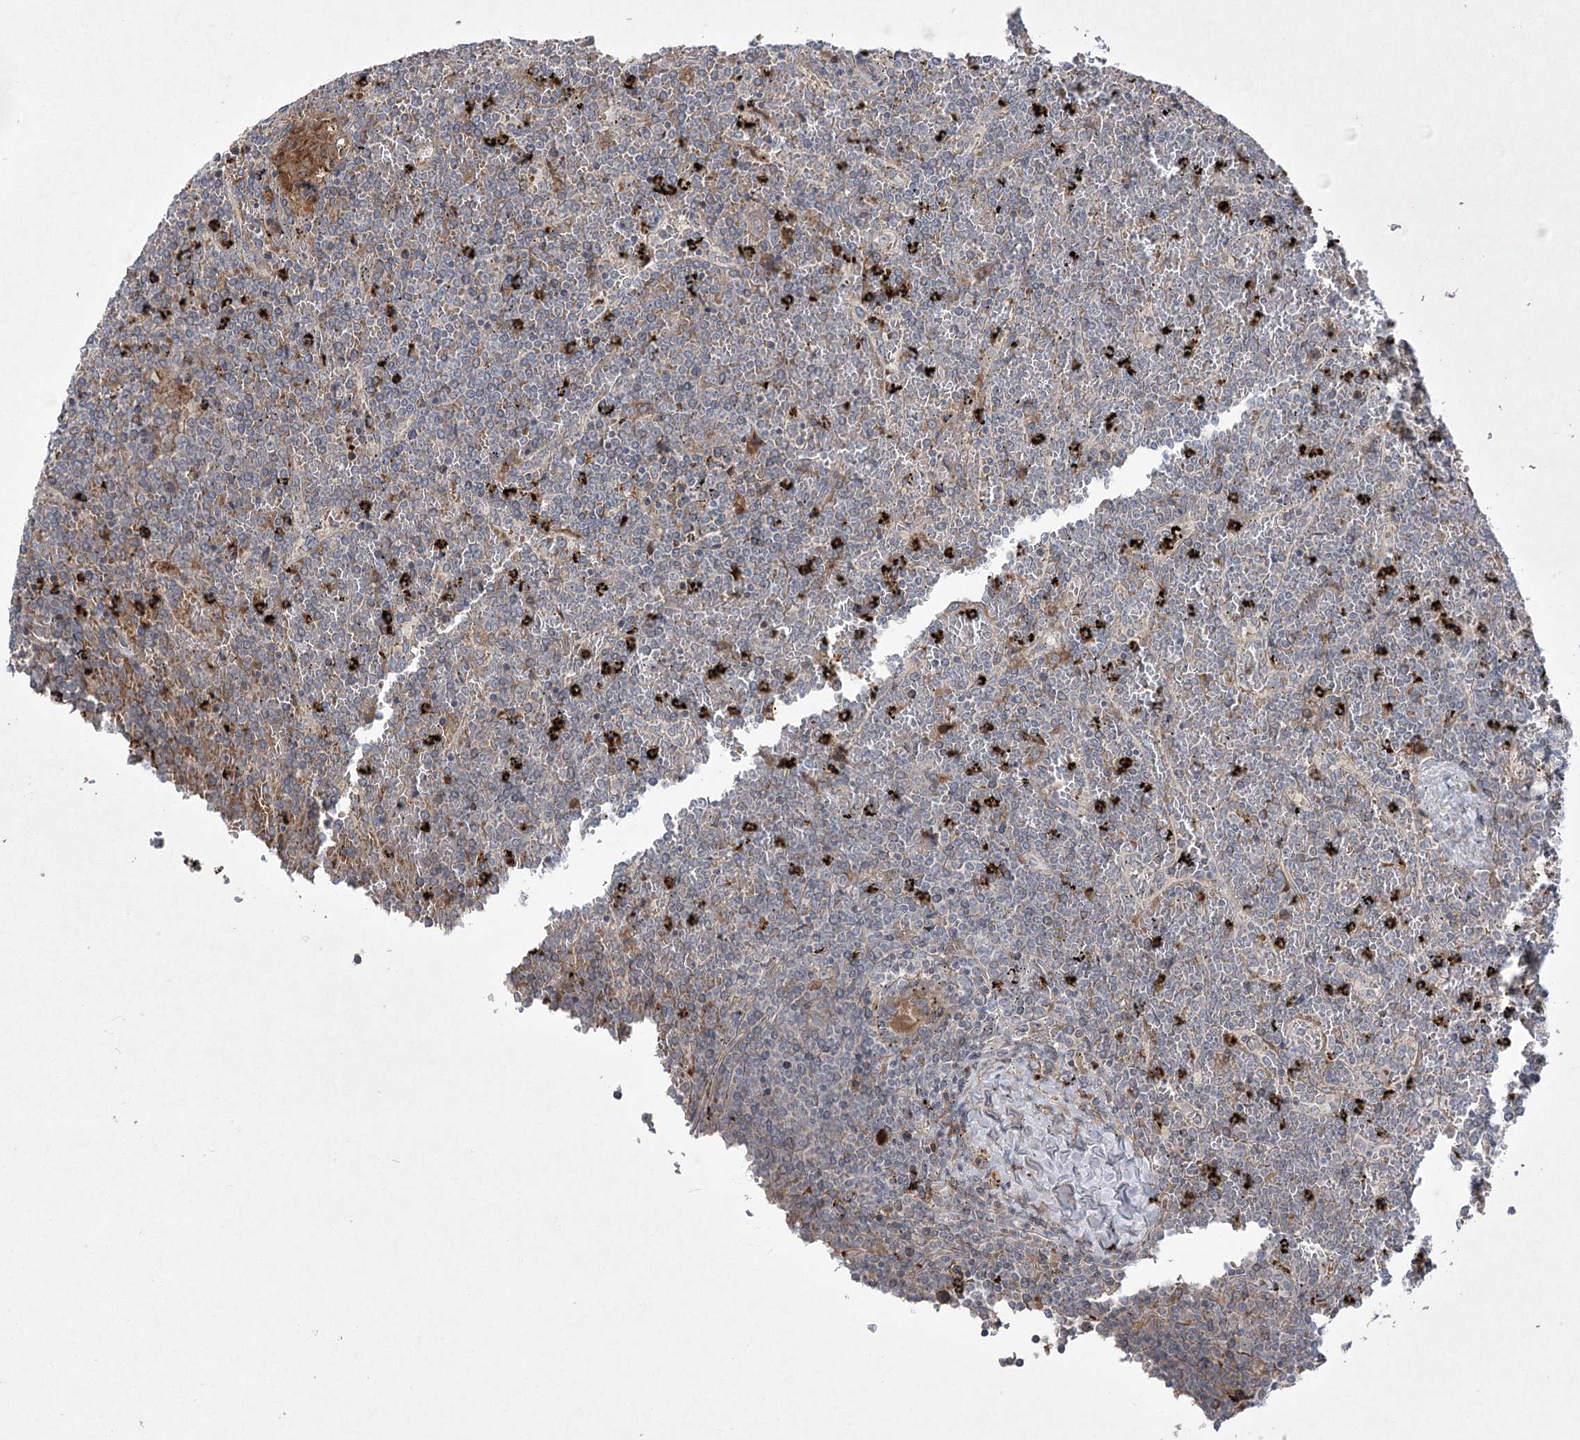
{"staining": {"intensity": "negative", "quantity": "none", "location": "none"}, "tissue": "lymphoma", "cell_type": "Tumor cells", "image_type": "cancer", "snomed": [{"axis": "morphology", "description": "Malignant lymphoma, non-Hodgkin's type, Low grade"}, {"axis": "topography", "description": "Spleen"}], "caption": "Photomicrograph shows no protein expression in tumor cells of lymphoma tissue.", "gene": "PLEKHA5", "patient": {"sex": "female", "age": 19}}